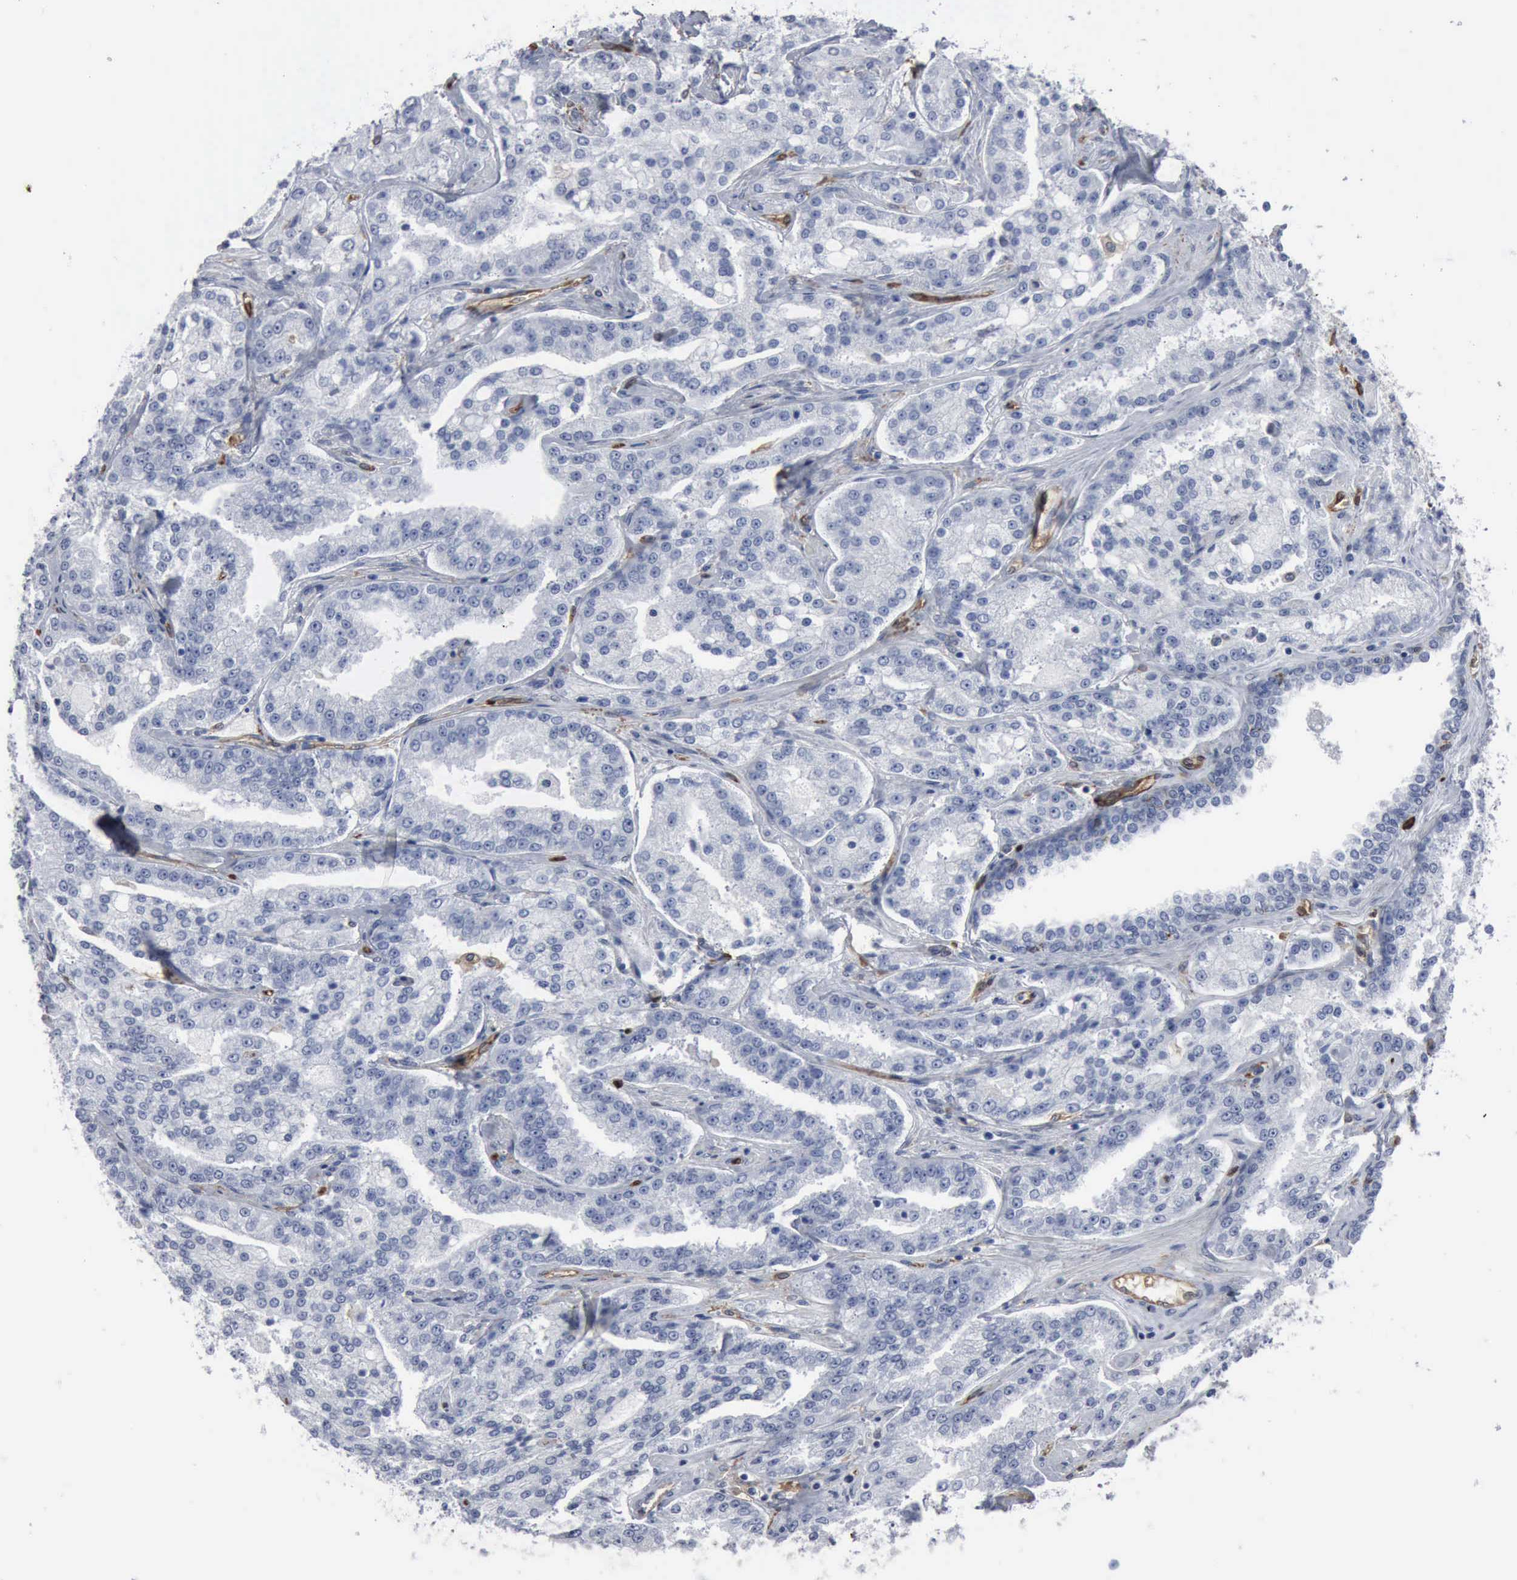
{"staining": {"intensity": "negative", "quantity": "none", "location": "none"}, "tissue": "prostate cancer", "cell_type": "Tumor cells", "image_type": "cancer", "snomed": [{"axis": "morphology", "description": "Adenocarcinoma, Medium grade"}, {"axis": "topography", "description": "Prostate"}], "caption": "There is no significant expression in tumor cells of prostate cancer.", "gene": "FSCN1", "patient": {"sex": "male", "age": 72}}